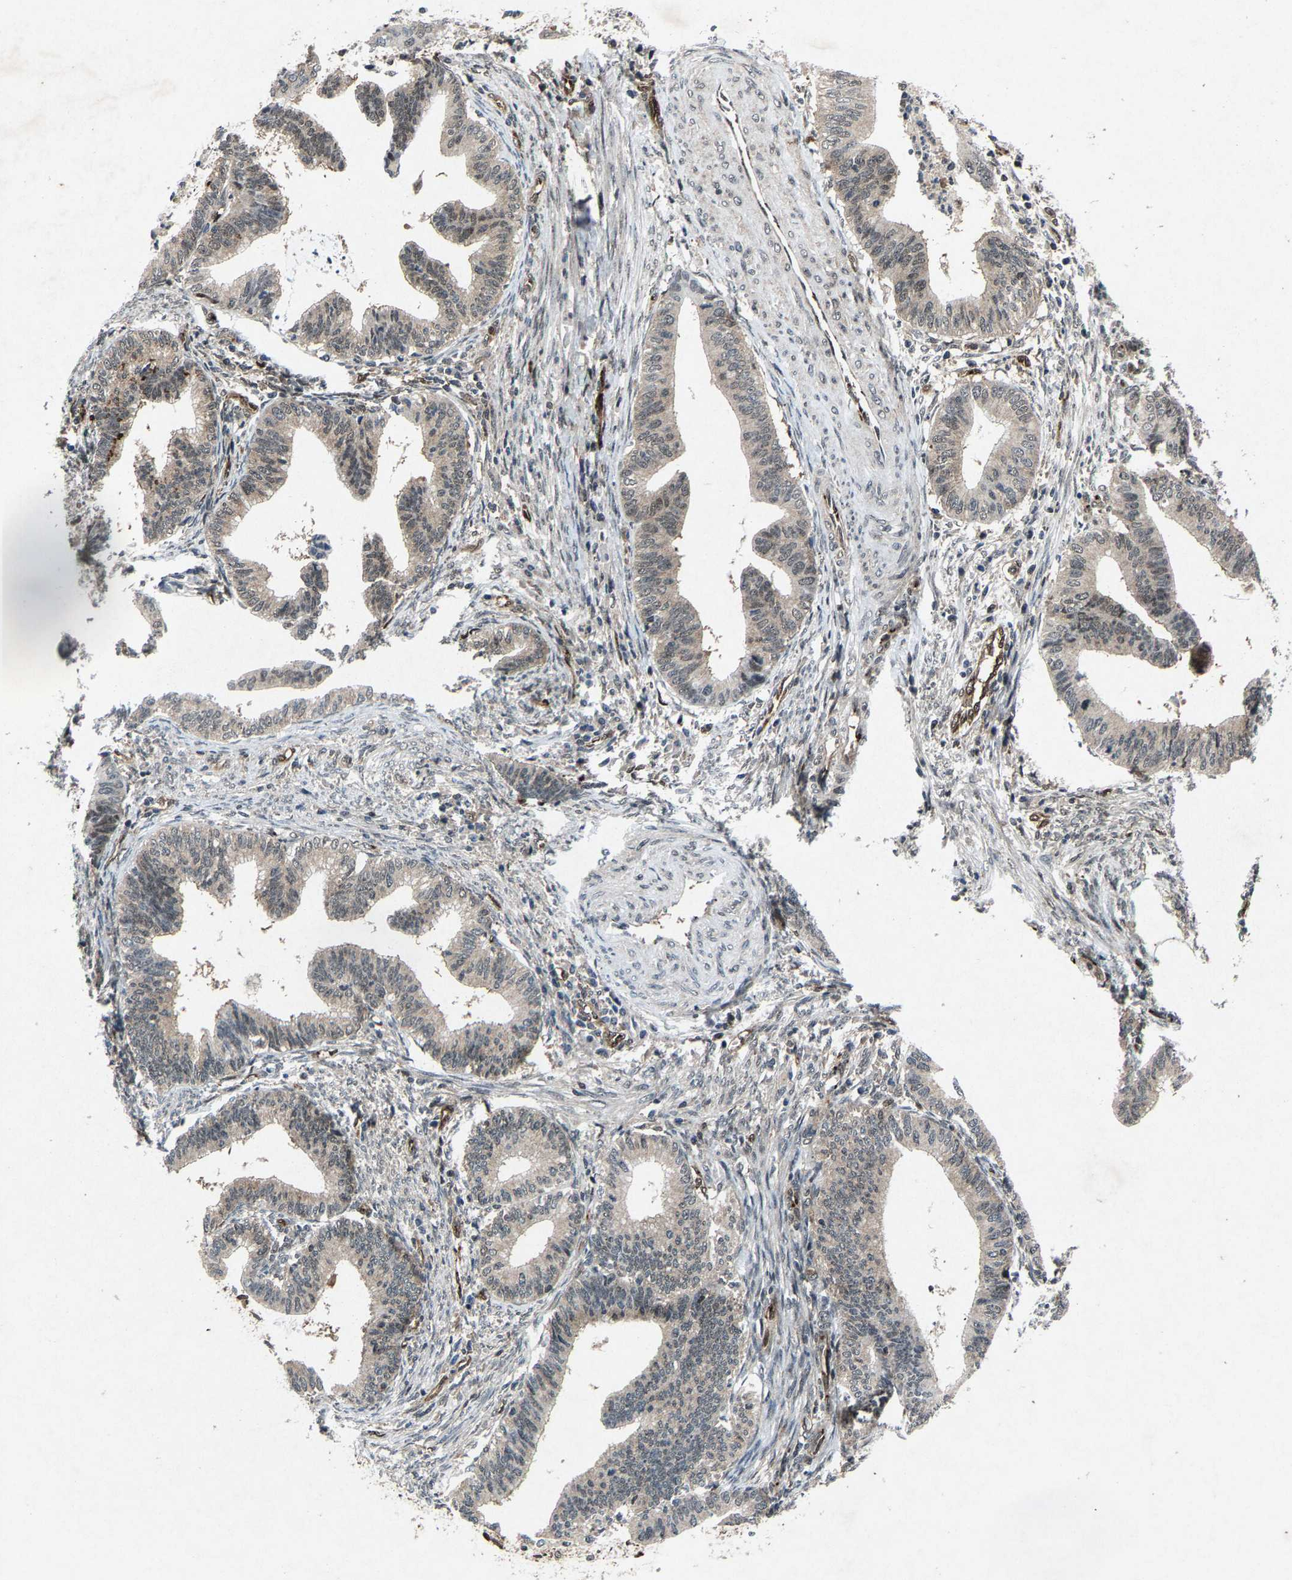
{"staining": {"intensity": "weak", "quantity": "<25%", "location": "cytoplasmic/membranous,nuclear"}, "tissue": "cervical cancer", "cell_type": "Tumor cells", "image_type": "cancer", "snomed": [{"axis": "morphology", "description": "Adenocarcinoma, NOS"}, {"axis": "topography", "description": "Cervix"}], "caption": "Tumor cells show no significant protein positivity in cervical cancer (adenocarcinoma).", "gene": "ATXN3", "patient": {"sex": "female", "age": 36}}